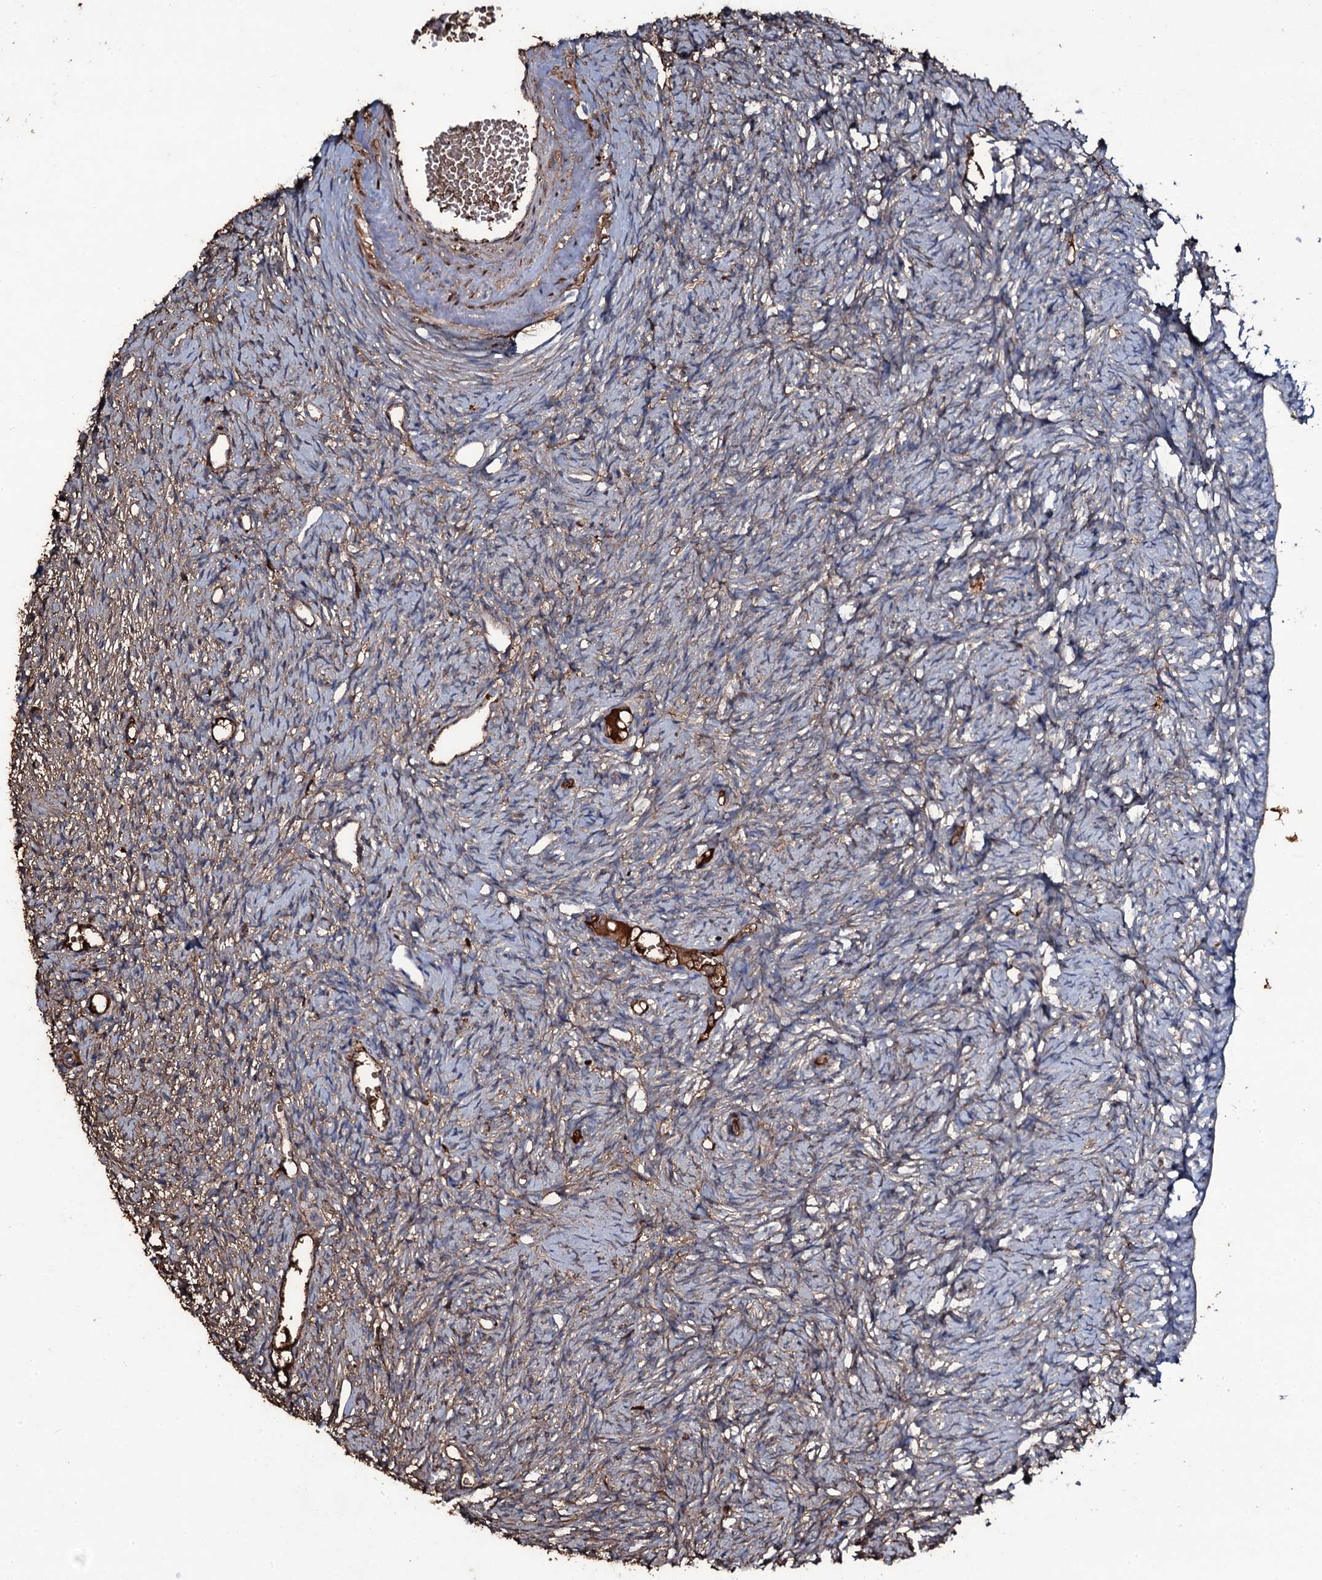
{"staining": {"intensity": "moderate", "quantity": "25%-75%", "location": "cytoplasmic/membranous"}, "tissue": "ovary", "cell_type": "Ovarian stroma cells", "image_type": "normal", "snomed": [{"axis": "morphology", "description": "Normal tissue, NOS"}, {"axis": "topography", "description": "Ovary"}], "caption": "Protein staining of normal ovary shows moderate cytoplasmic/membranous expression in about 25%-75% of ovarian stroma cells. (Brightfield microscopy of DAB IHC at high magnification).", "gene": "EDN1", "patient": {"sex": "female", "age": 51}}